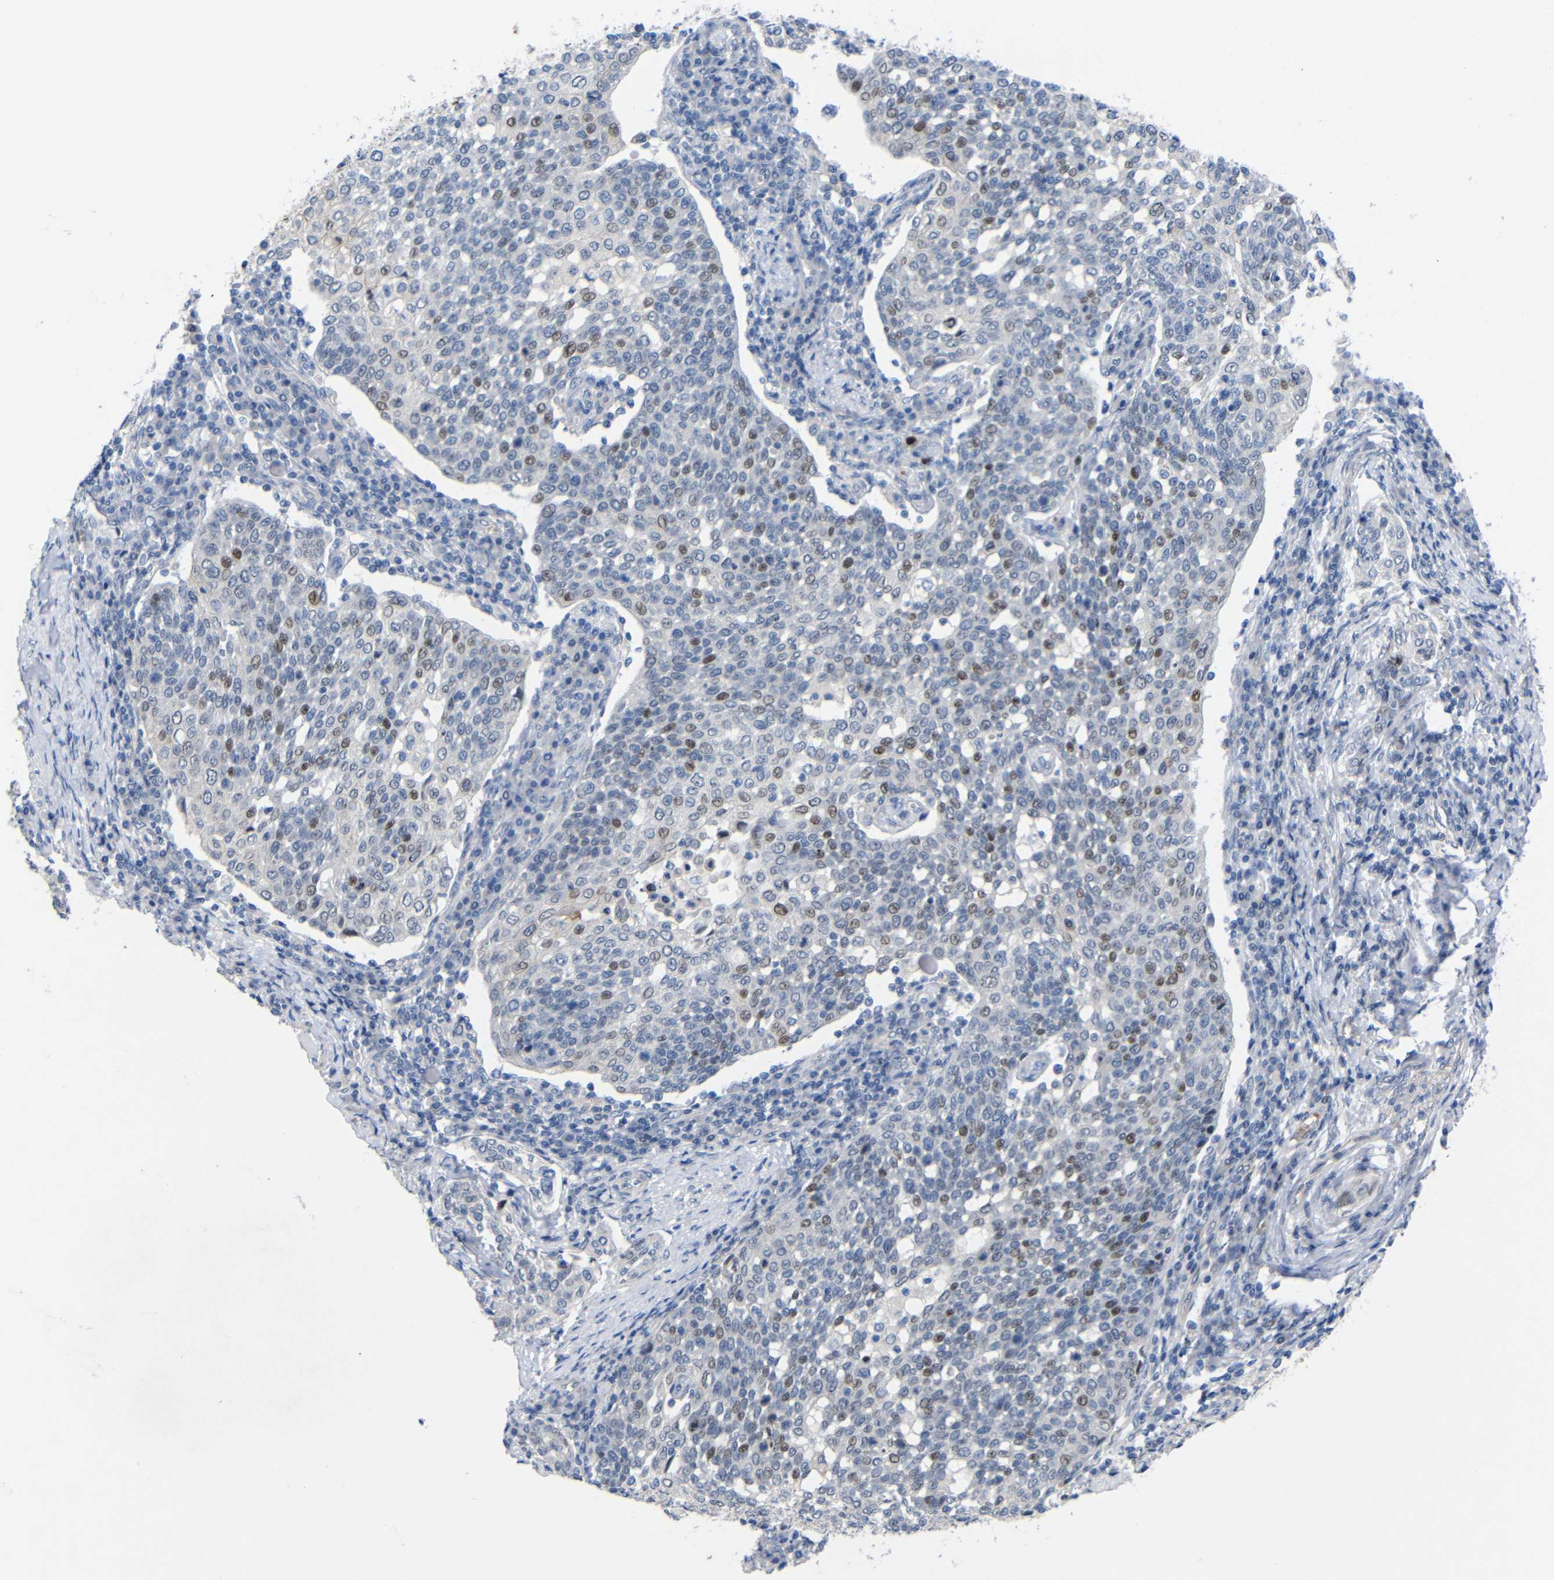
{"staining": {"intensity": "moderate", "quantity": "<25%", "location": "nuclear"}, "tissue": "cervical cancer", "cell_type": "Tumor cells", "image_type": "cancer", "snomed": [{"axis": "morphology", "description": "Squamous cell carcinoma, NOS"}, {"axis": "topography", "description": "Cervix"}], "caption": "Cervical squamous cell carcinoma stained with a protein marker reveals moderate staining in tumor cells.", "gene": "CMTM1", "patient": {"sex": "female", "age": 34}}